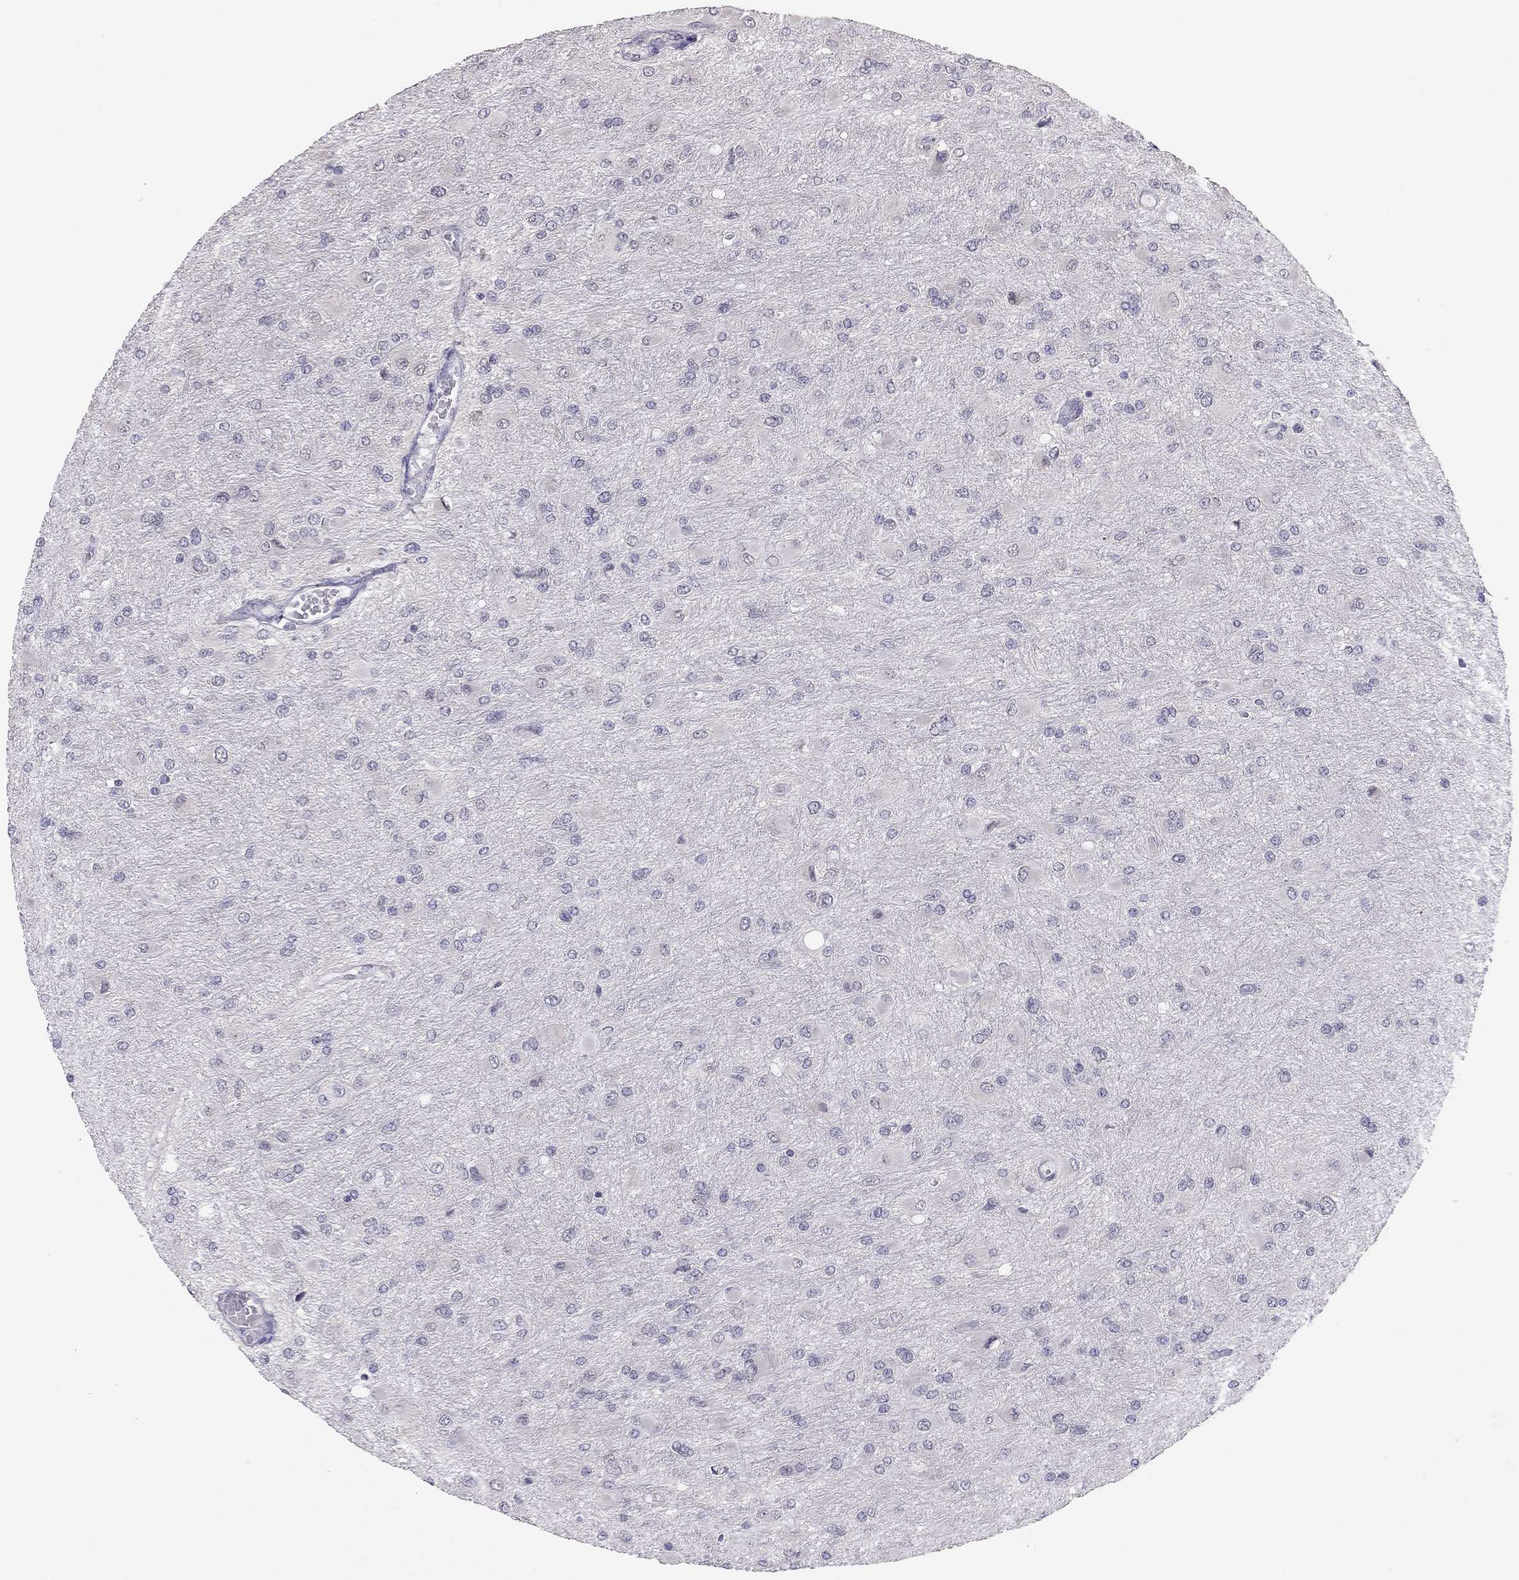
{"staining": {"intensity": "negative", "quantity": "none", "location": "none"}, "tissue": "glioma", "cell_type": "Tumor cells", "image_type": "cancer", "snomed": [{"axis": "morphology", "description": "Glioma, malignant, High grade"}, {"axis": "topography", "description": "Cerebral cortex"}], "caption": "Immunohistochemistry (IHC) image of human malignant glioma (high-grade) stained for a protein (brown), which exhibits no expression in tumor cells.", "gene": "HSF2BP", "patient": {"sex": "female", "age": 36}}